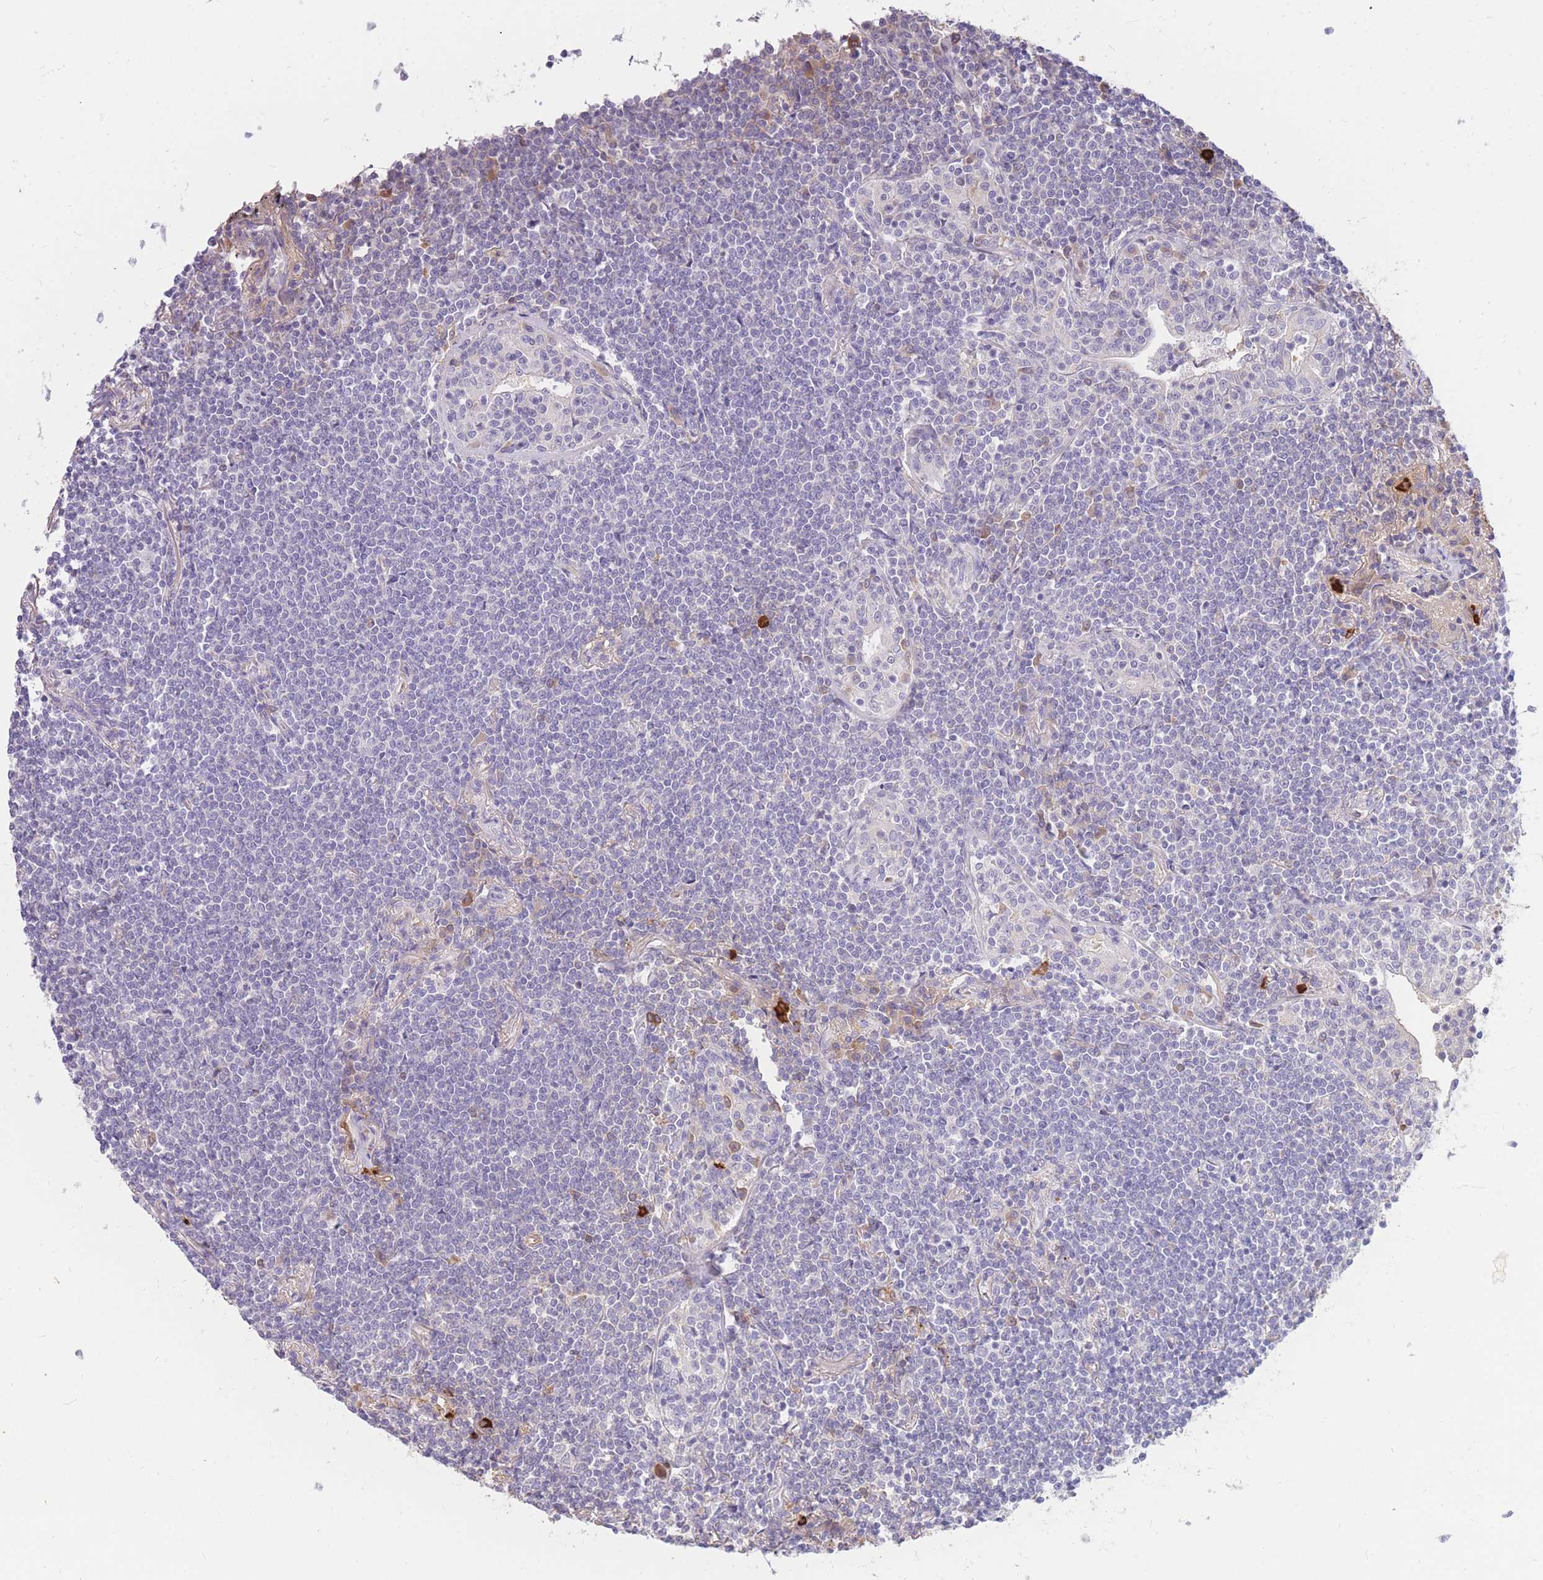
{"staining": {"intensity": "negative", "quantity": "none", "location": "none"}, "tissue": "lymphoma", "cell_type": "Tumor cells", "image_type": "cancer", "snomed": [{"axis": "morphology", "description": "Malignant lymphoma, non-Hodgkin's type, Low grade"}, {"axis": "topography", "description": "Lung"}], "caption": "A high-resolution micrograph shows immunohistochemistry staining of malignant lymphoma, non-Hodgkin's type (low-grade), which reveals no significant positivity in tumor cells.", "gene": "TPSD1", "patient": {"sex": "female", "age": 71}}